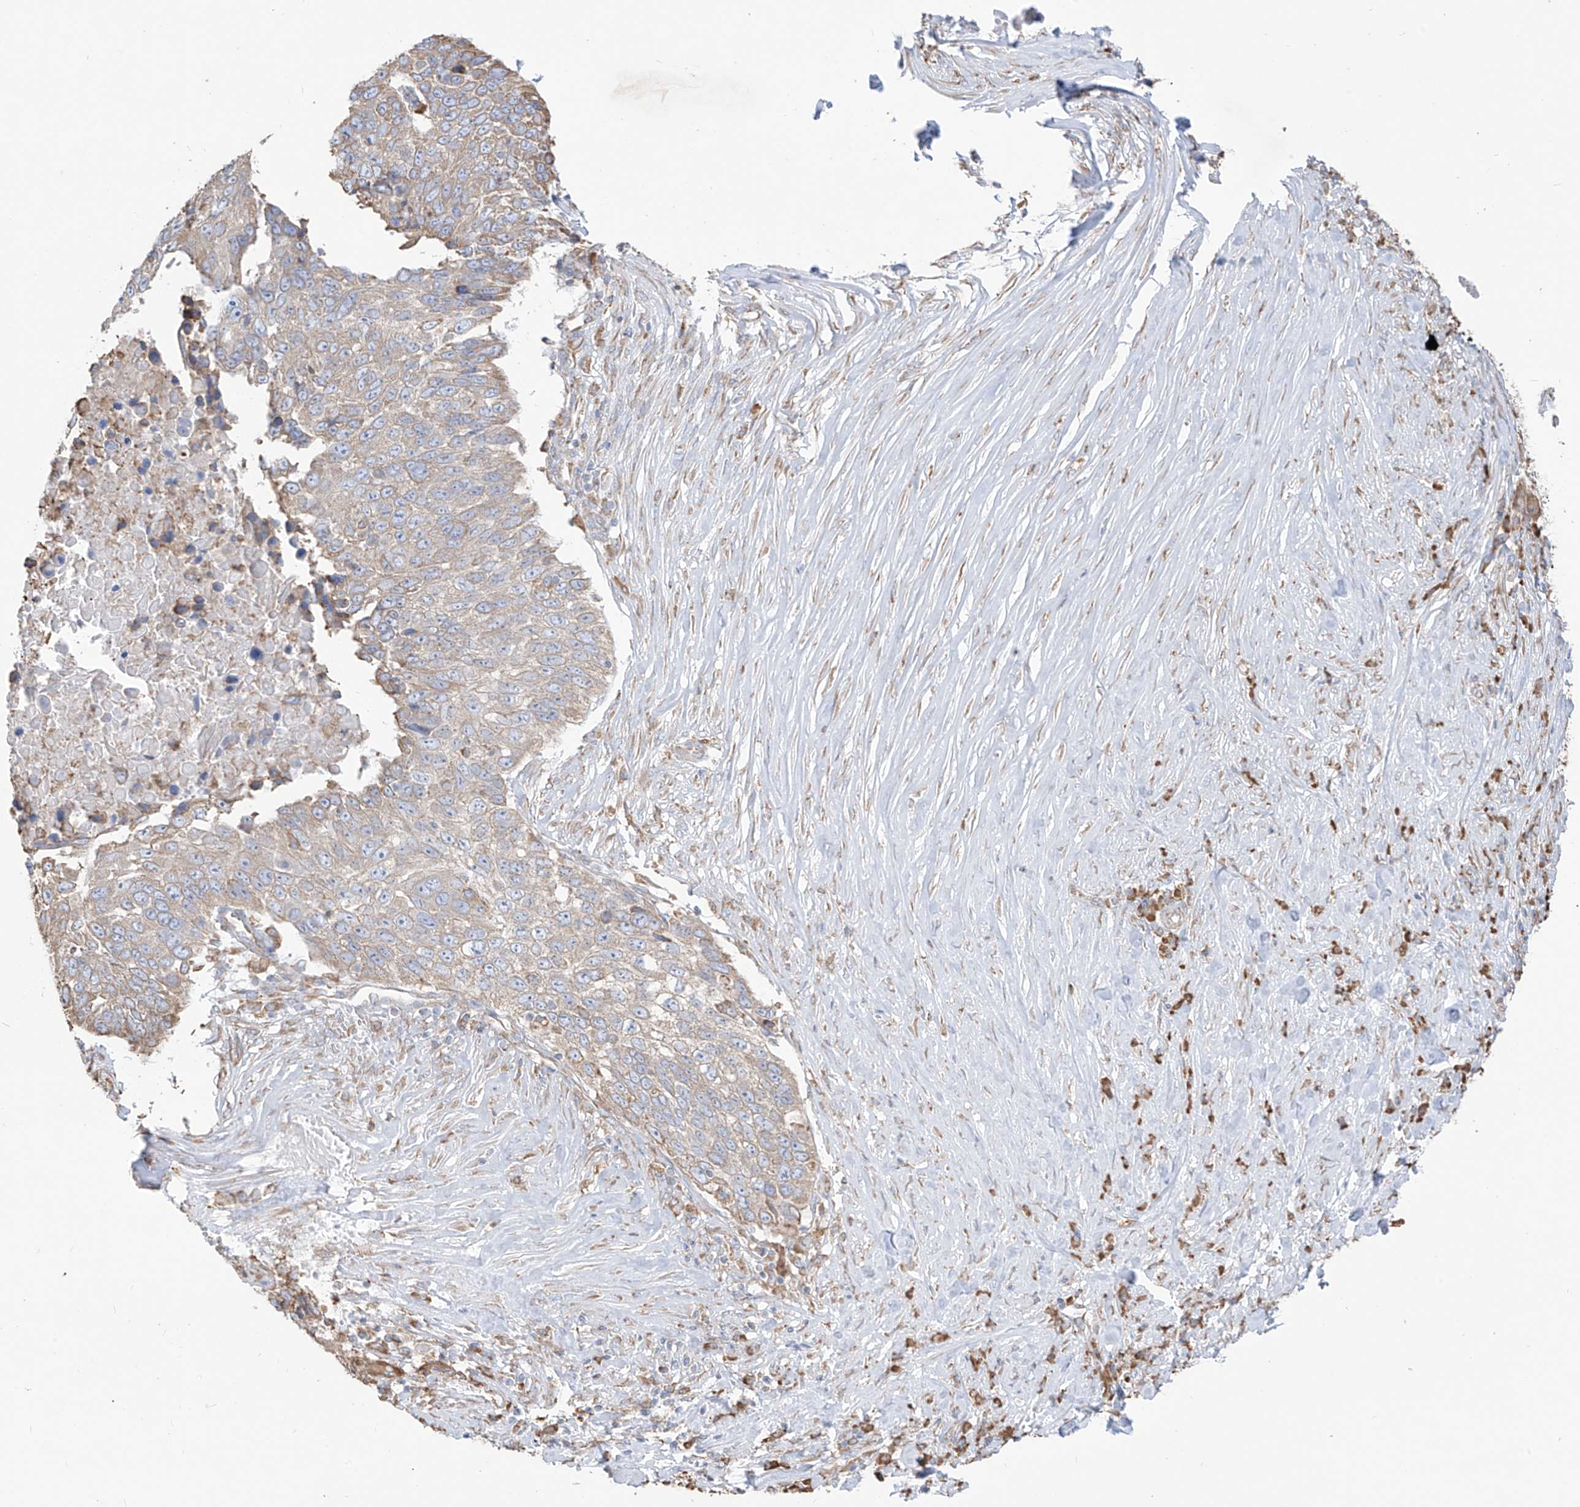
{"staining": {"intensity": "moderate", "quantity": "<25%", "location": "cytoplasmic/membranous"}, "tissue": "lung cancer", "cell_type": "Tumor cells", "image_type": "cancer", "snomed": [{"axis": "morphology", "description": "Squamous cell carcinoma, NOS"}, {"axis": "topography", "description": "Lung"}], "caption": "A high-resolution histopathology image shows immunohistochemistry (IHC) staining of lung cancer (squamous cell carcinoma), which displays moderate cytoplasmic/membranous staining in approximately <25% of tumor cells.", "gene": "PDIA6", "patient": {"sex": "male", "age": 66}}